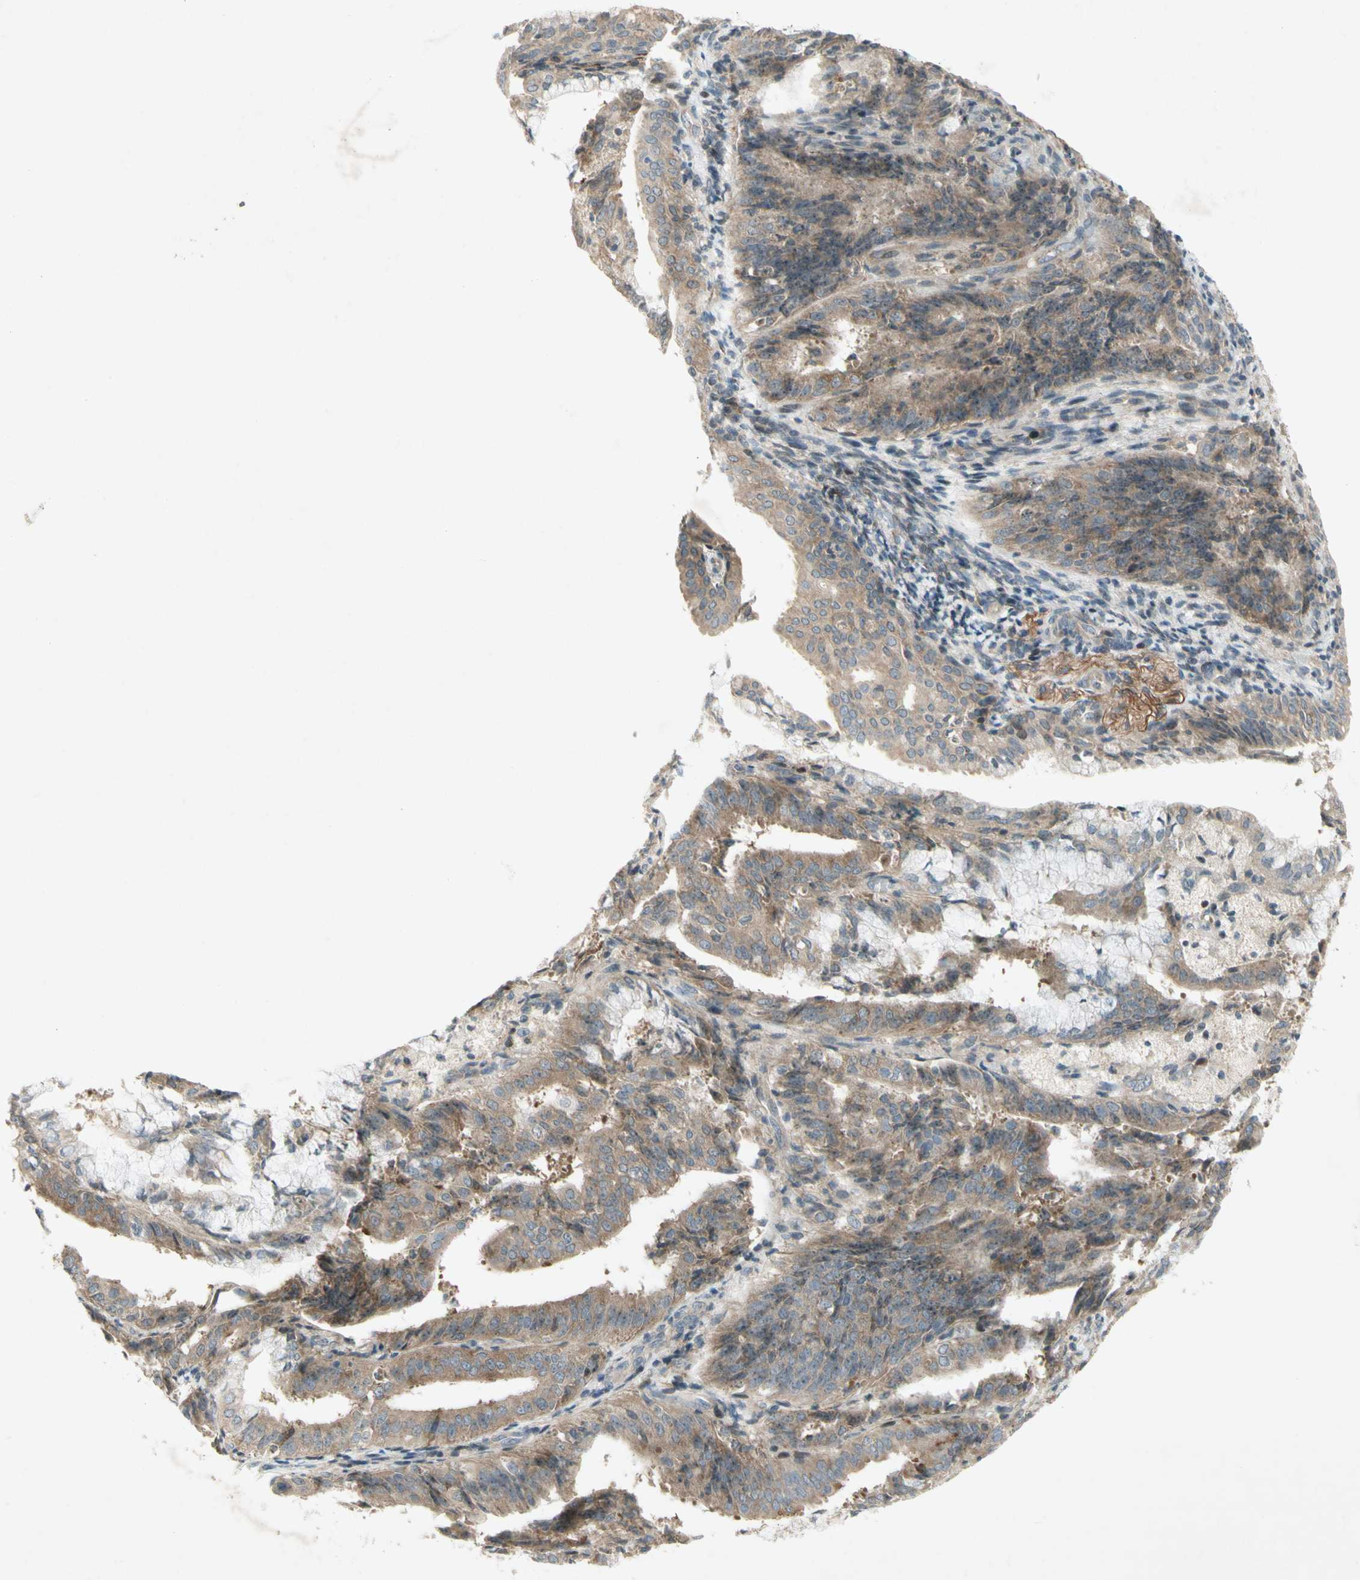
{"staining": {"intensity": "moderate", "quantity": "25%-75%", "location": "cytoplasmic/membranous"}, "tissue": "endometrial cancer", "cell_type": "Tumor cells", "image_type": "cancer", "snomed": [{"axis": "morphology", "description": "Adenocarcinoma, NOS"}, {"axis": "topography", "description": "Endometrium"}], "caption": "Tumor cells demonstrate moderate cytoplasmic/membranous expression in approximately 25%-75% of cells in endometrial cancer.", "gene": "ETF1", "patient": {"sex": "female", "age": 63}}